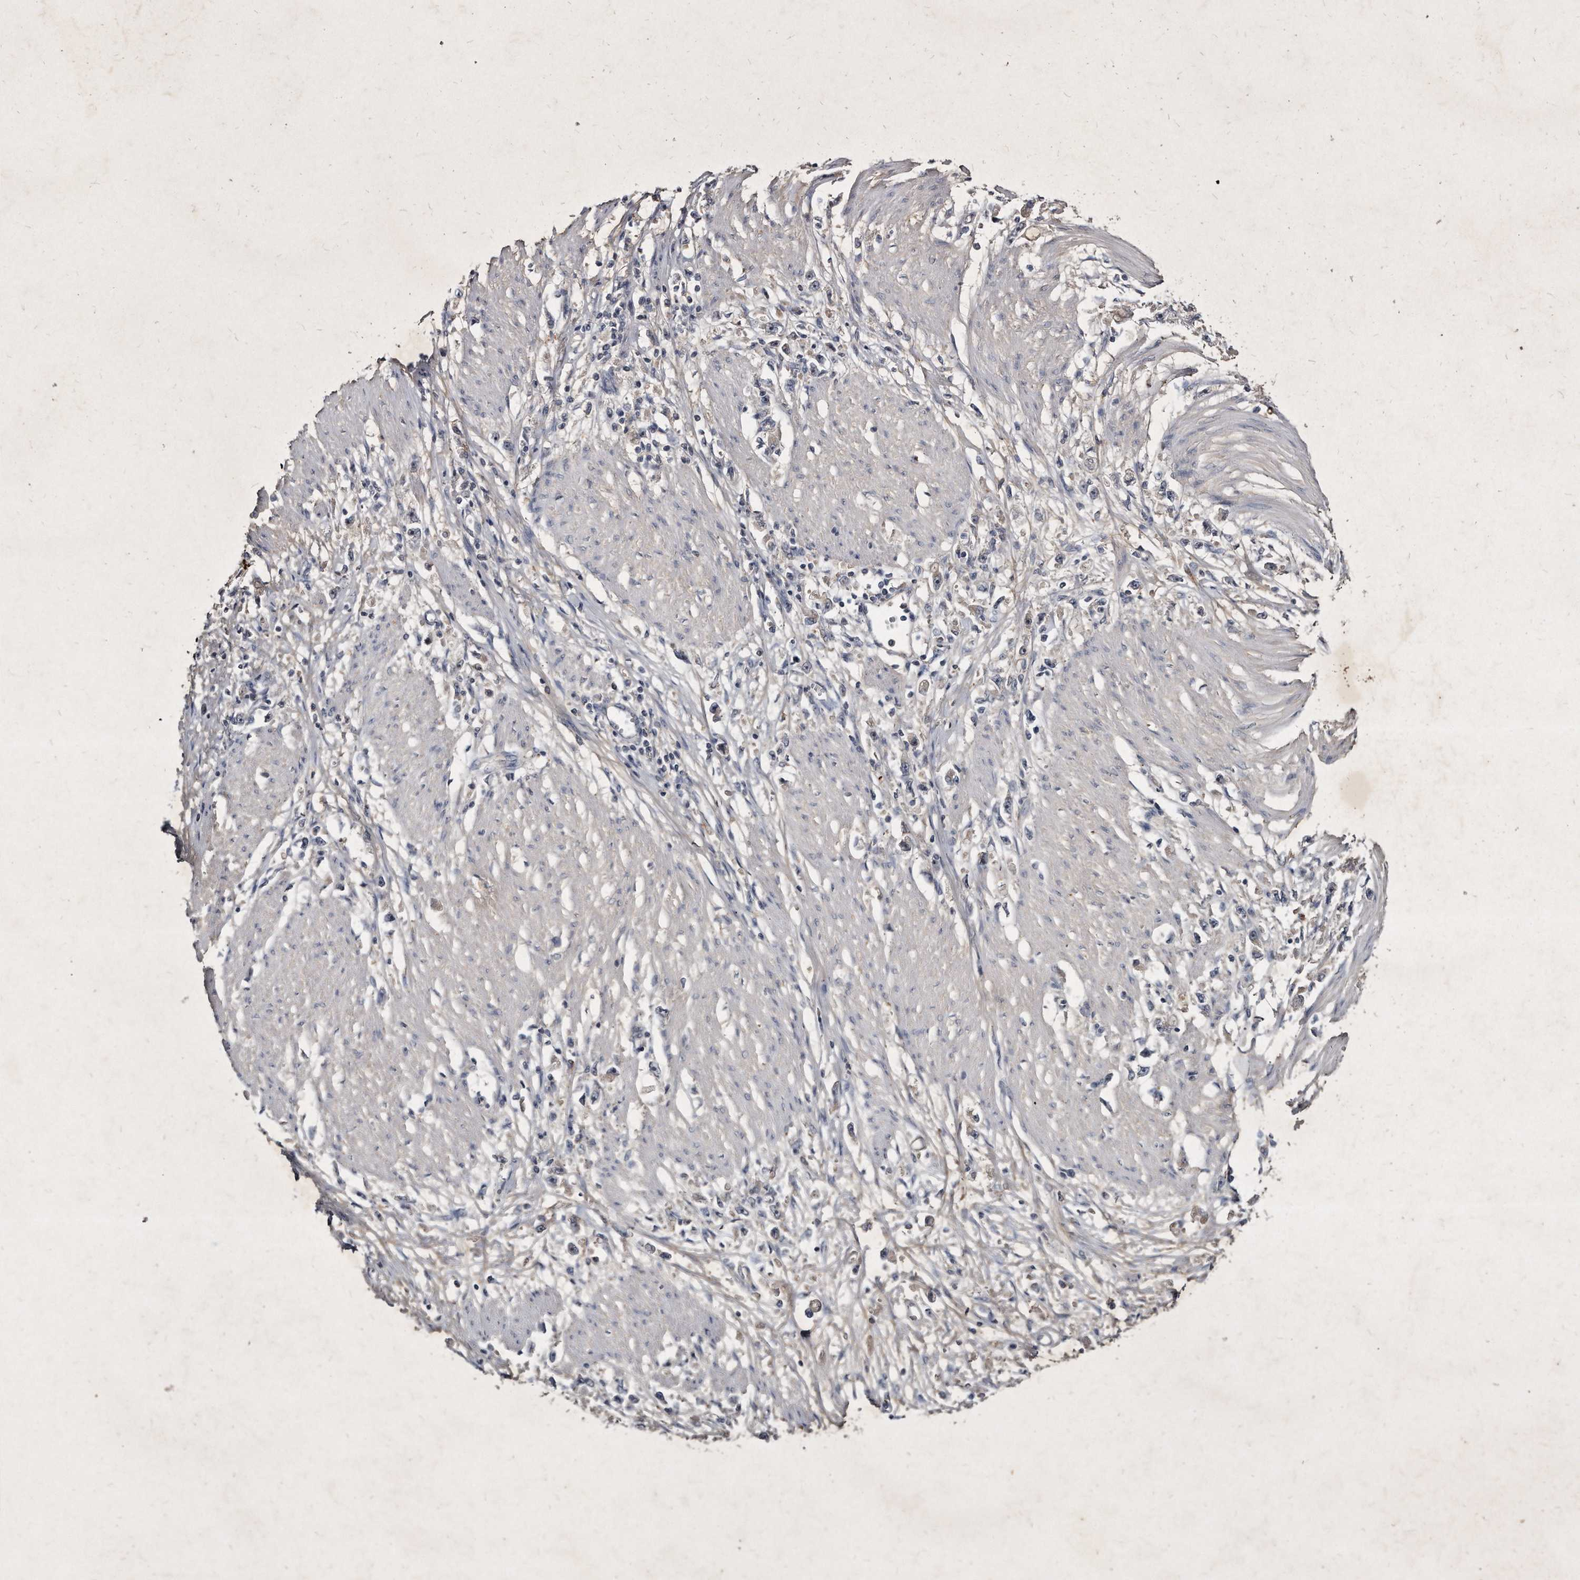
{"staining": {"intensity": "negative", "quantity": "none", "location": "none"}, "tissue": "stomach cancer", "cell_type": "Tumor cells", "image_type": "cancer", "snomed": [{"axis": "morphology", "description": "Adenocarcinoma, NOS"}, {"axis": "topography", "description": "Stomach"}], "caption": "A high-resolution image shows immunohistochemistry staining of stomach cancer, which shows no significant expression in tumor cells.", "gene": "KLHDC3", "patient": {"sex": "female", "age": 59}}